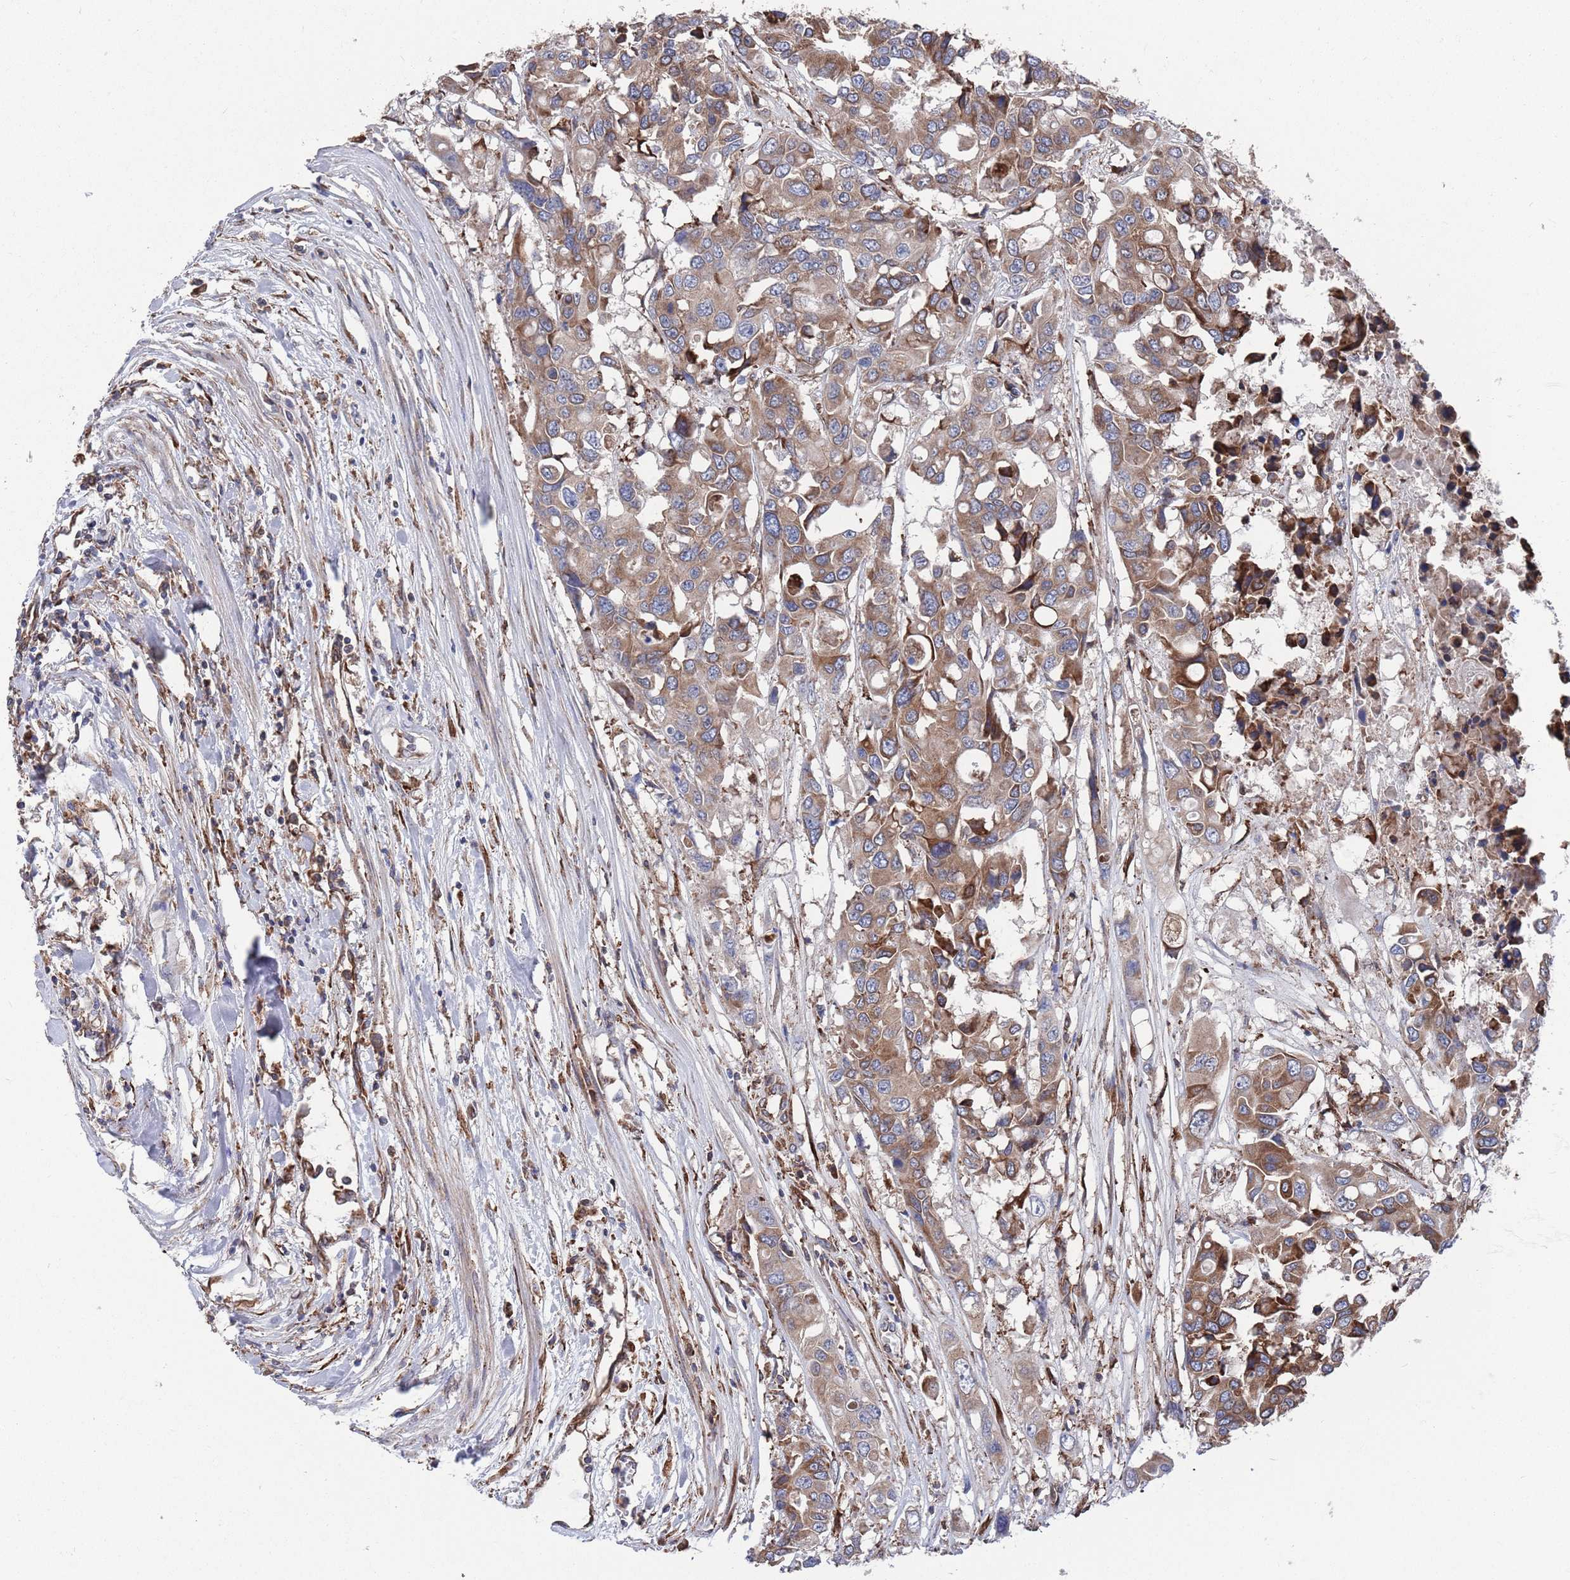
{"staining": {"intensity": "moderate", "quantity": ">75%", "location": "cytoplasmic/membranous"}, "tissue": "colorectal cancer", "cell_type": "Tumor cells", "image_type": "cancer", "snomed": [{"axis": "morphology", "description": "Adenocarcinoma, NOS"}, {"axis": "topography", "description": "Colon"}], "caption": "Moderate cytoplasmic/membranous protein expression is present in about >75% of tumor cells in adenocarcinoma (colorectal).", "gene": "GID8", "patient": {"sex": "male", "age": 77}}